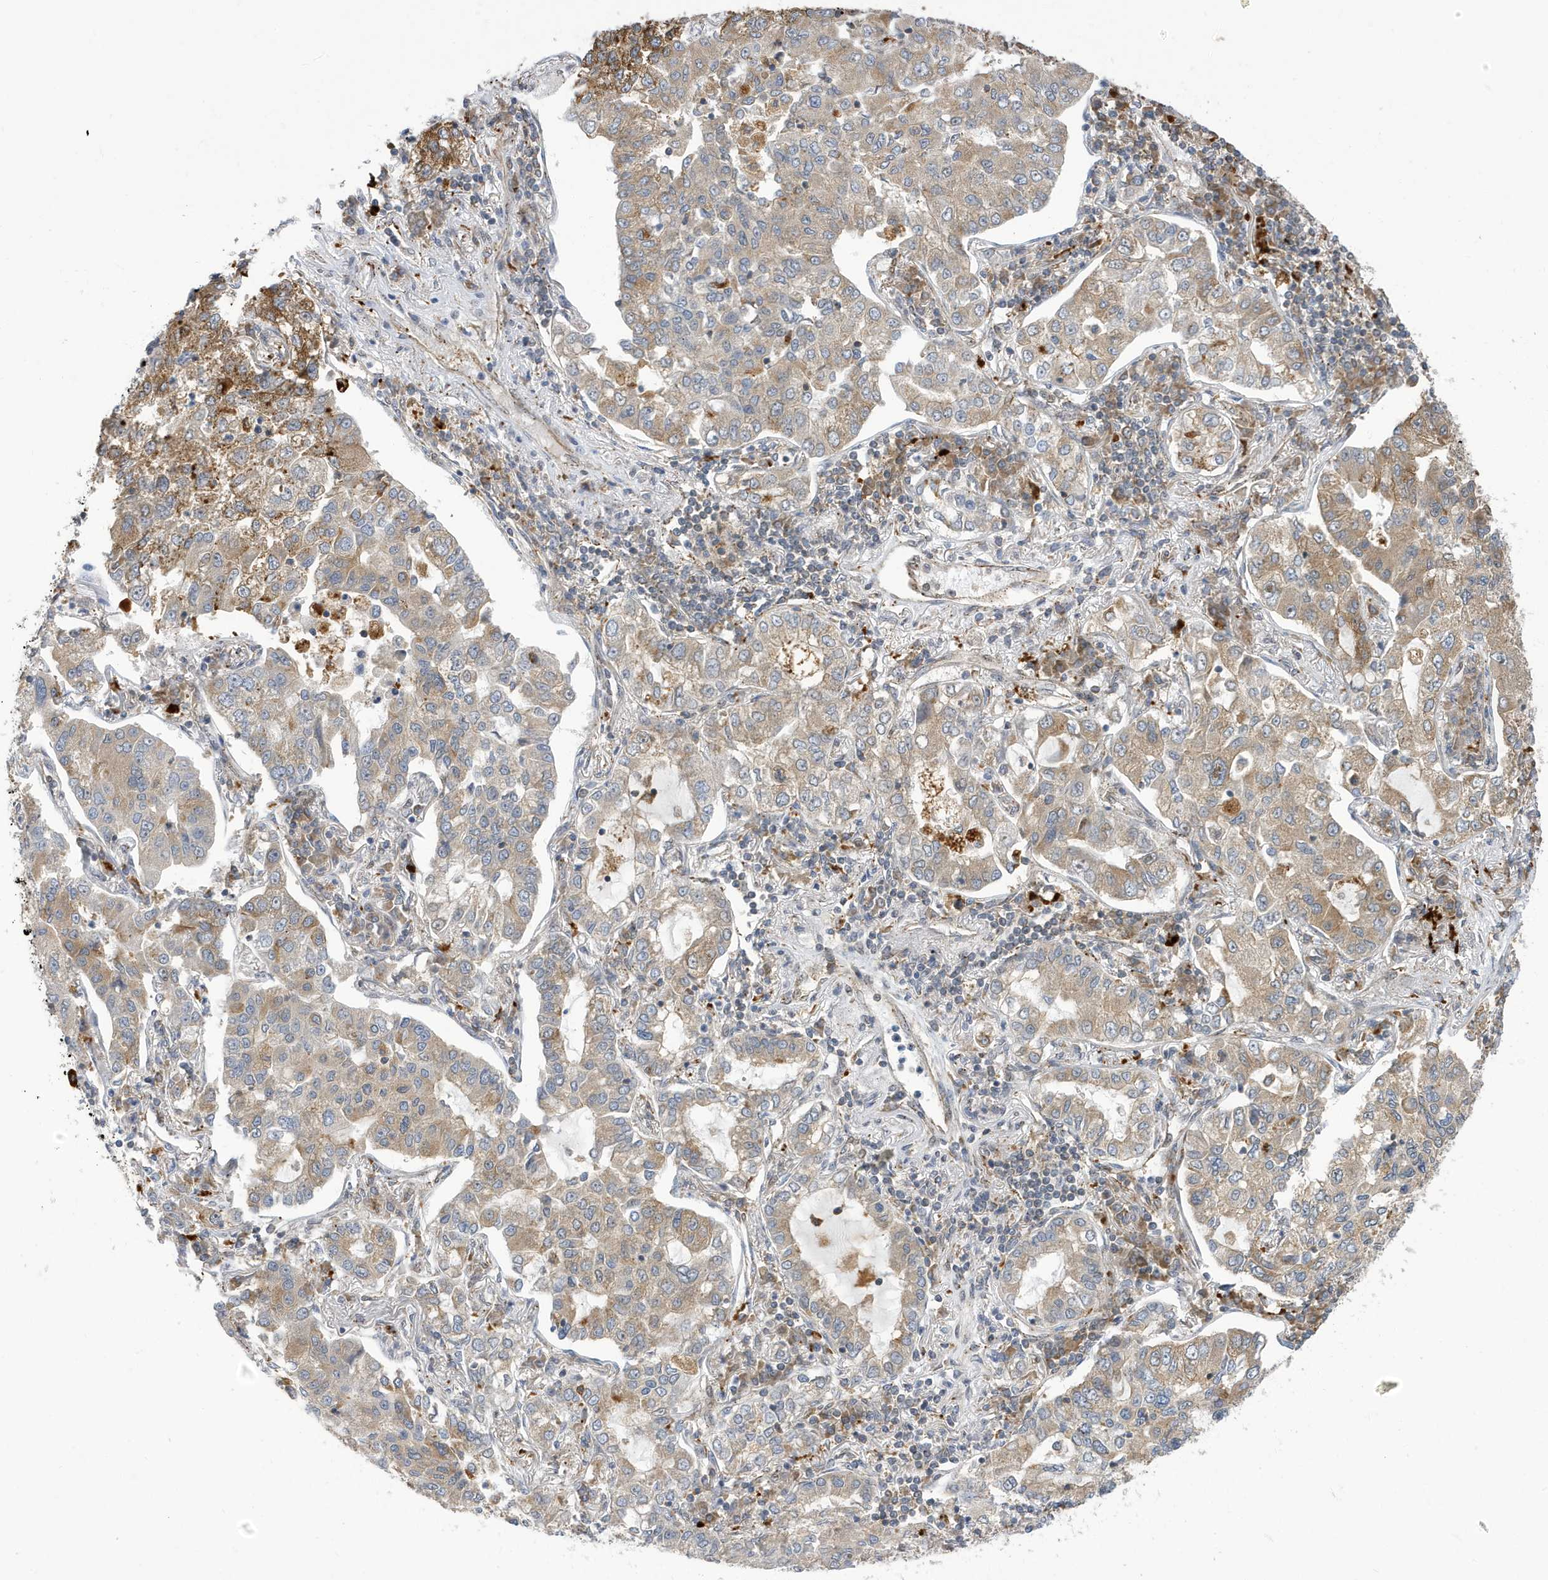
{"staining": {"intensity": "weak", "quantity": ">75%", "location": "cytoplasmic/membranous"}, "tissue": "lung cancer", "cell_type": "Tumor cells", "image_type": "cancer", "snomed": [{"axis": "morphology", "description": "Adenocarcinoma, NOS"}, {"axis": "topography", "description": "Lung"}], "caption": "Lung cancer stained with a brown dye demonstrates weak cytoplasmic/membranous positive staining in approximately >75% of tumor cells.", "gene": "ZNF507", "patient": {"sex": "male", "age": 49}}